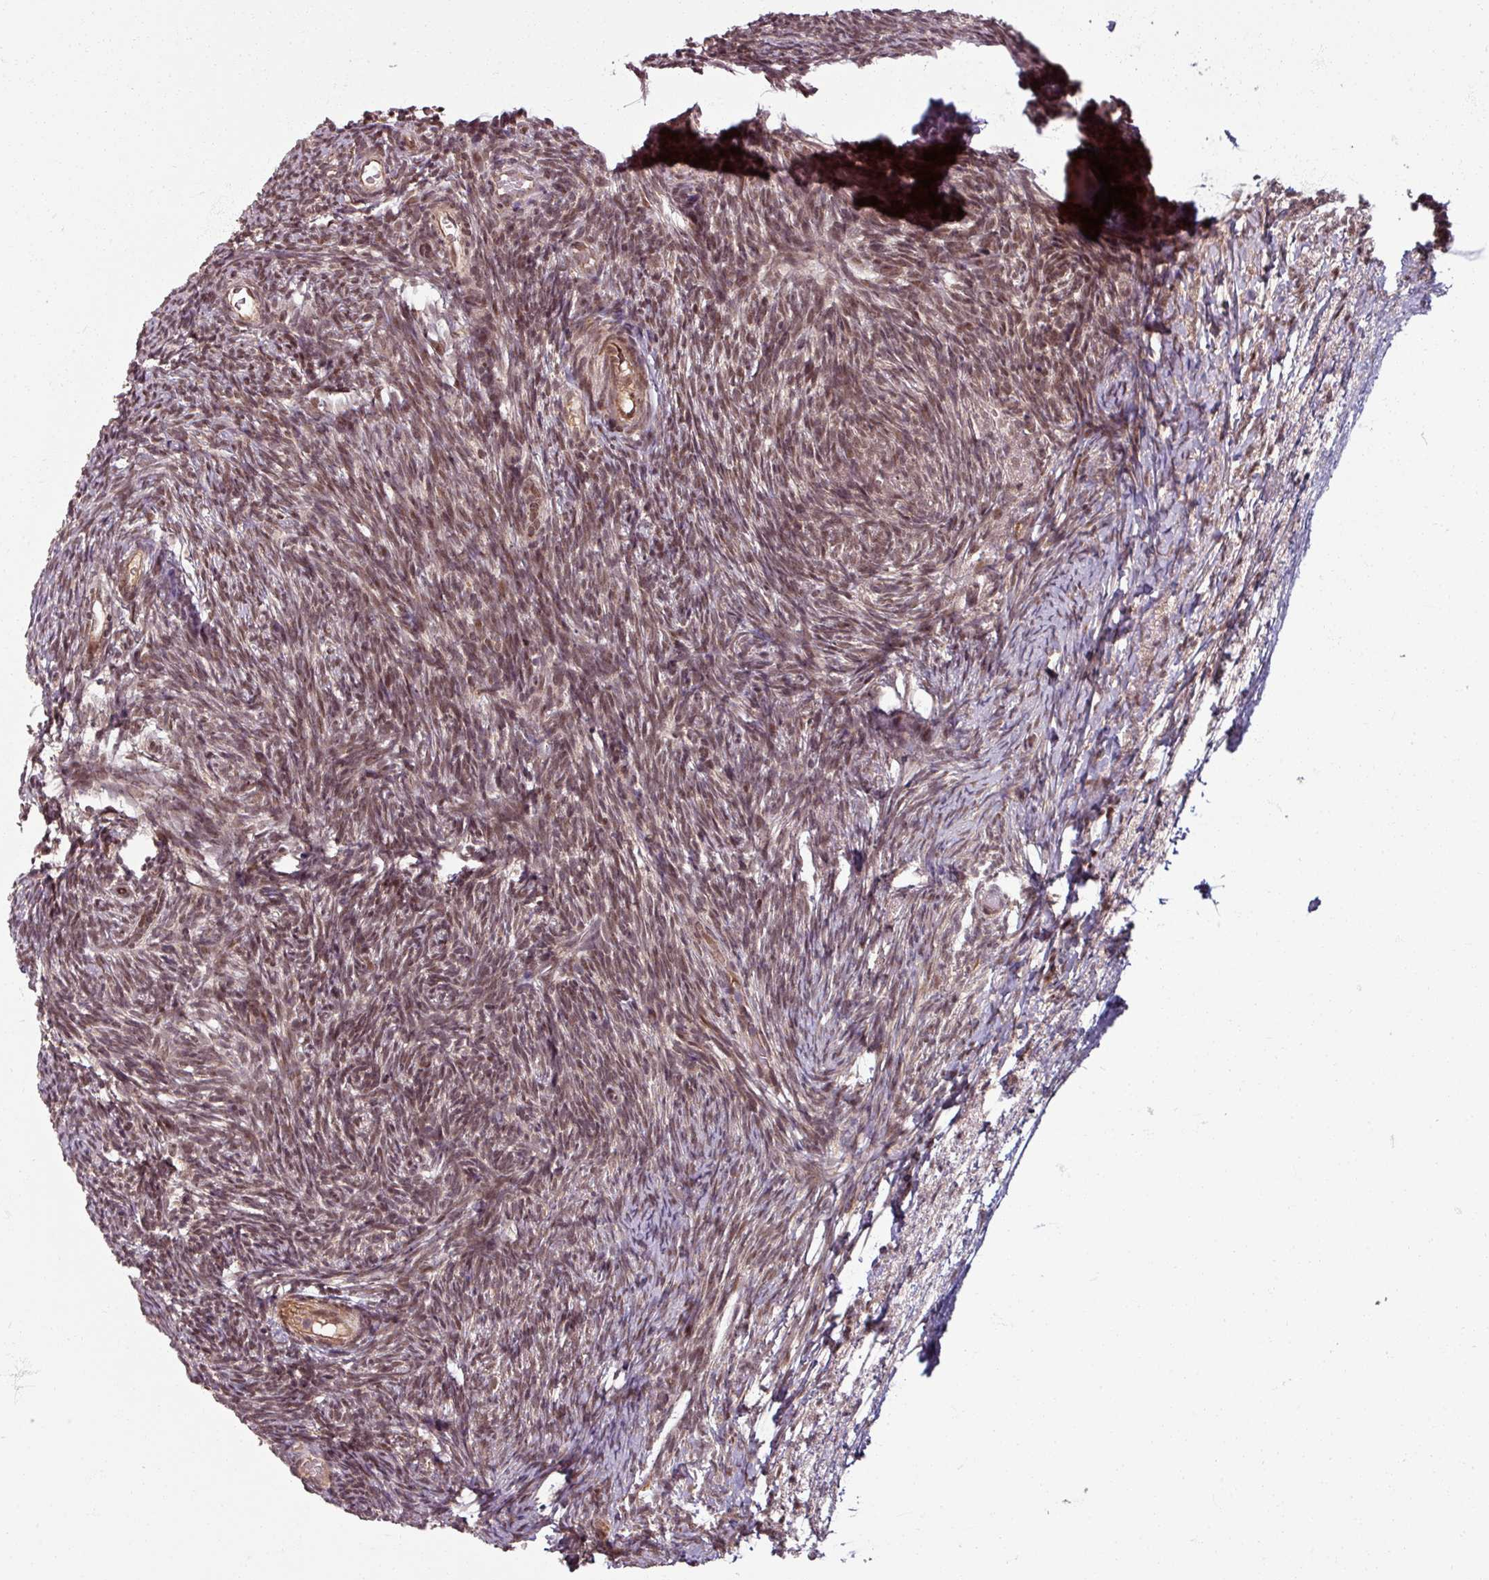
{"staining": {"intensity": "strong", "quantity": ">75%", "location": "cytoplasmic/membranous,nuclear"}, "tissue": "ovary", "cell_type": "Follicle cells", "image_type": "normal", "snomed": [{"axis": "morphology", "description": "Normal tissue, NOS"}, {"axis": "topography", "description": "Ovary"}], "caption": "Protein staining displays strong cytoplasmic/membranous,nuclear positivity in approximately >75% of follicle cells in unremarkable ovary.", "gene": "SWI5", "patient": {"sex": "female", "age": 39}}